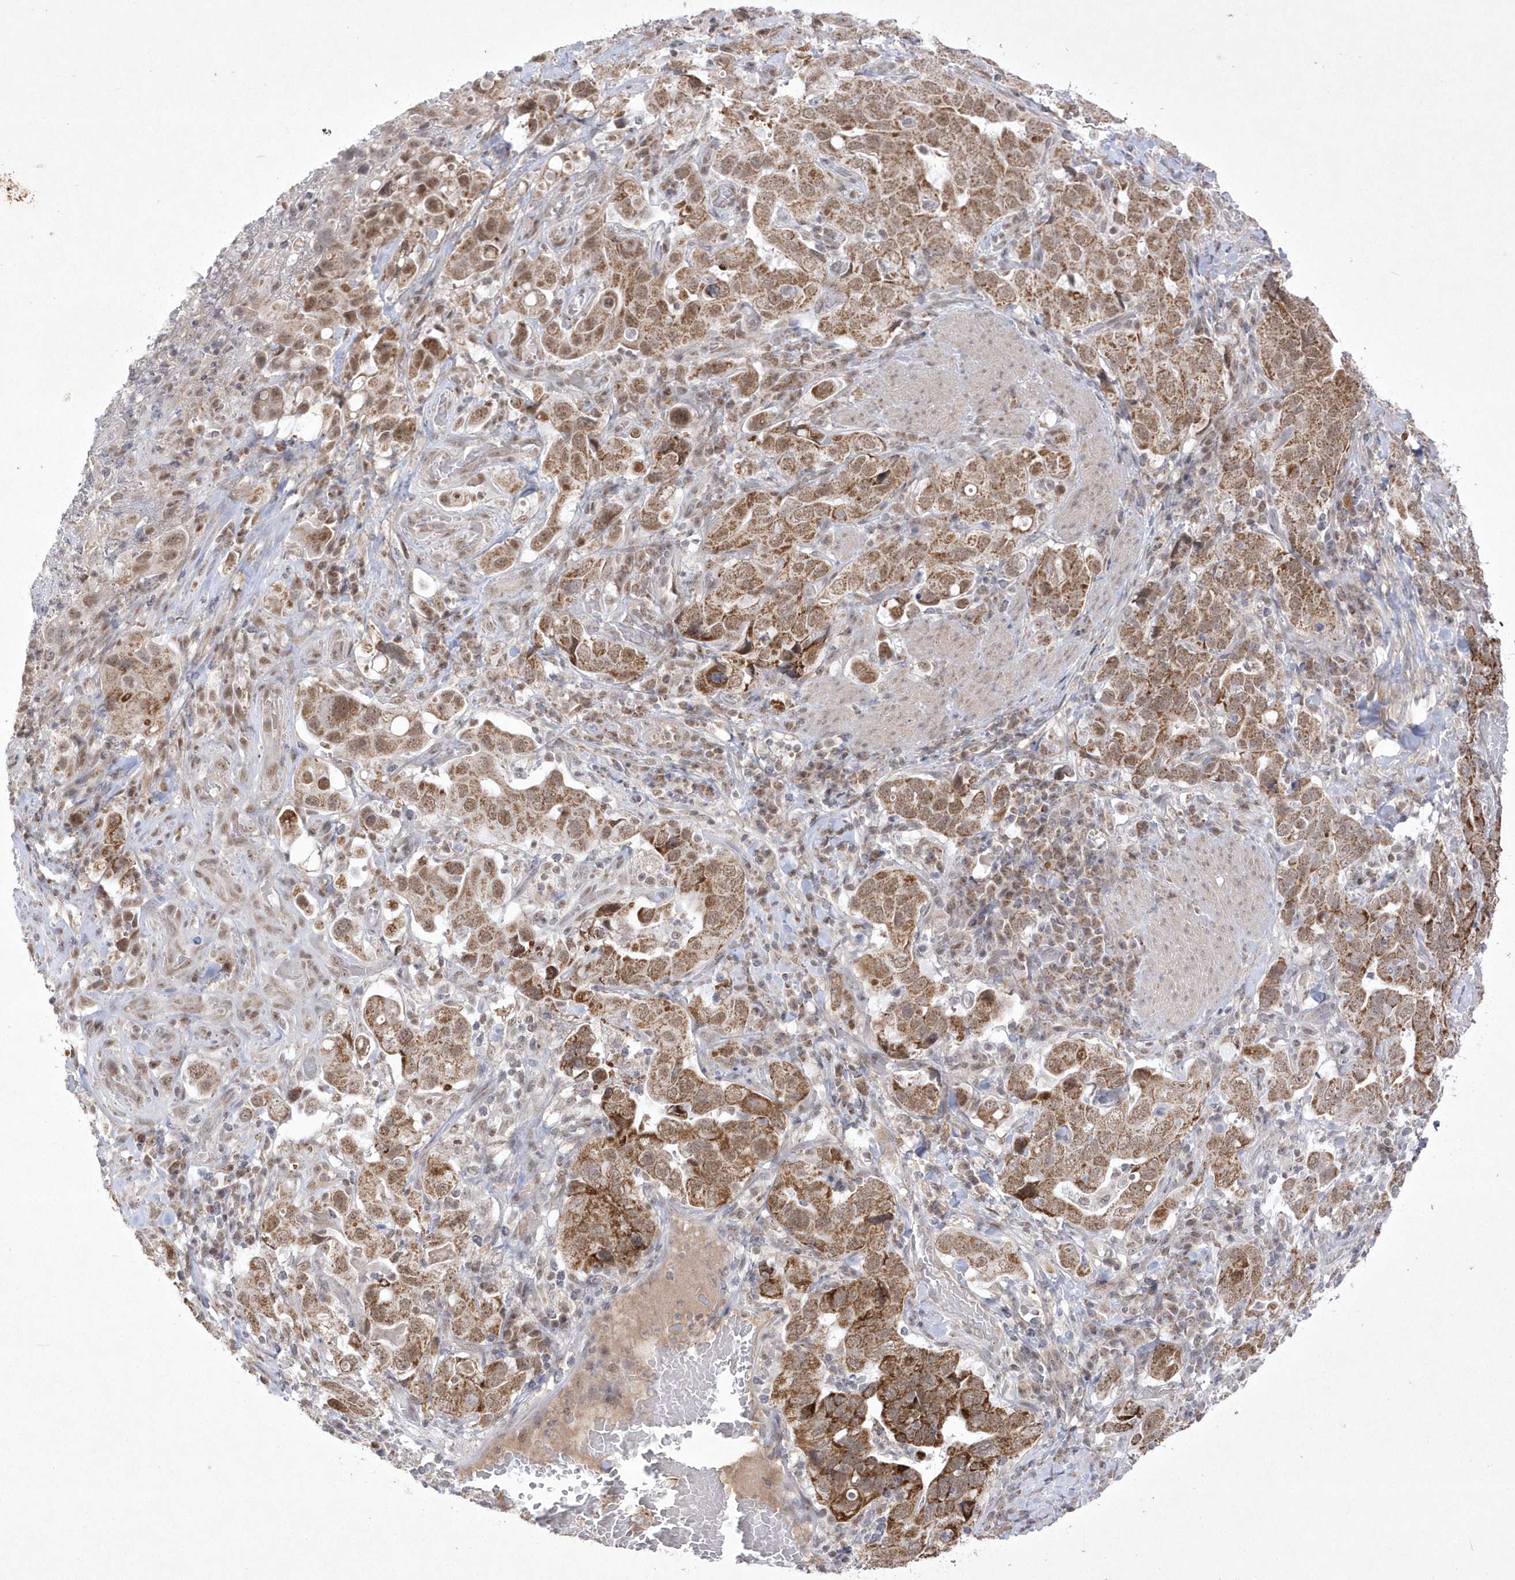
{"staining": {"intensity": "moderate", "quantity": ">75%", "location": "cytoplasmic/membranous,nuclear"}, "tissue": "stomach cancer", "cell_type": "Tumor cells", "image_type": "cancer", "snomed": [{"axis": "morphology", "description": "Adenocarcinoma, NOS"}, {"axis": "topography", "description": "Stomach, upper"}], "caption": "A histopathology image of human stomach adenocarcinoma stained for a protein demonstrates moderate cytoplasmic/membranous and nuclear brown staining in tumor cells.", "gene": "CPSF3", "patient": {"sex": "male", "age": 62}}